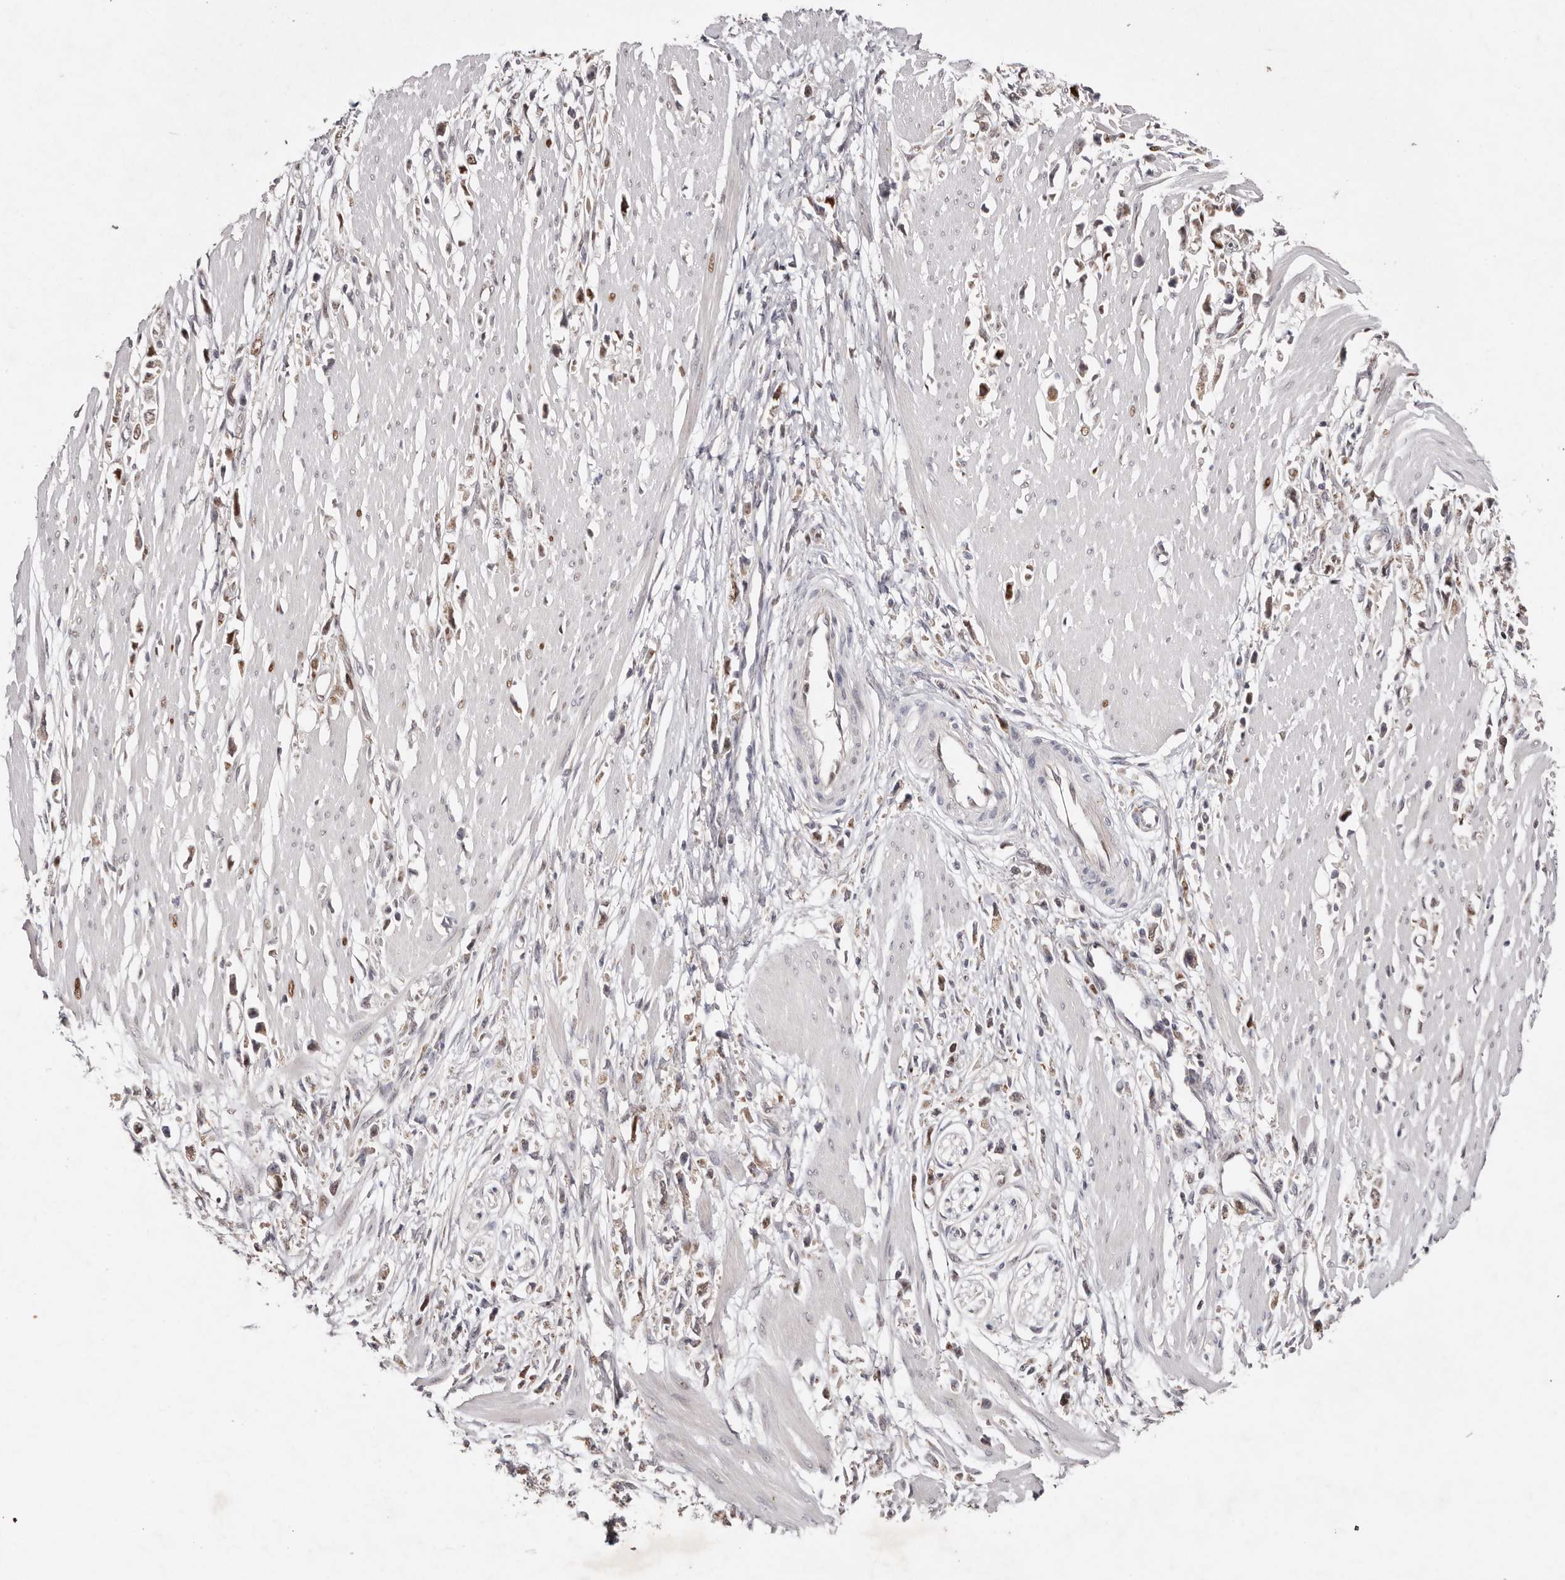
{"staining": {"intensity": "moderate", "quantity": "<25%", "location": "nuclear"}, "tissue": "stomach cancer", "cell_type": "Tumor cells", "image_type": "cancer", "snomed": [{"axis": "morphology", "description": "Adenocarcinoma, NOS"}, {"axis": "topography", "description": "Stomach"}], "caption": "Approximately <25% of tumor cells in stomach cancer demonstrate moderate nuclear protein staining as visualized by brown immunohistochemical staining.", "gene": "KLF7", "patient": {"sex": "female", "age": 59}}